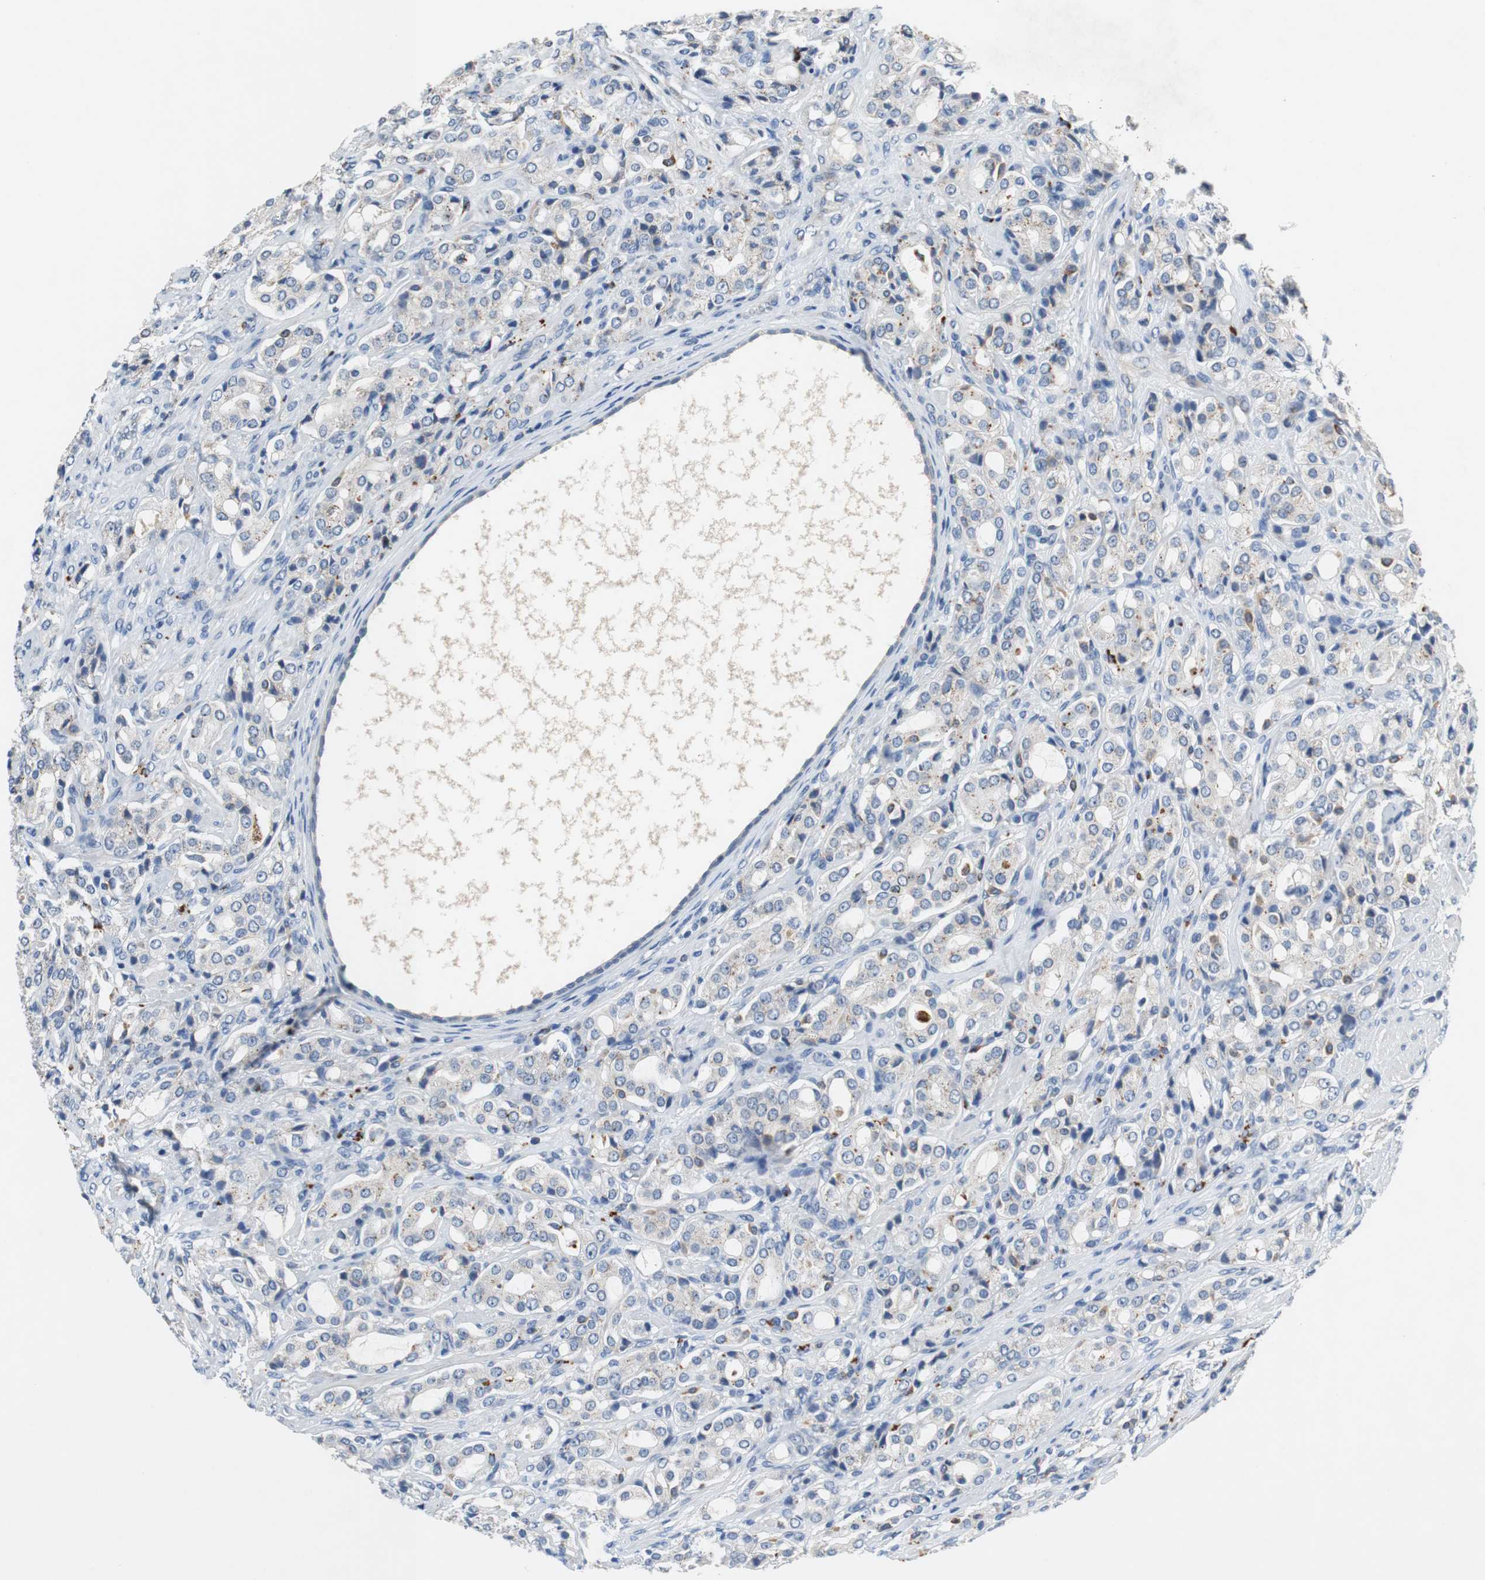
{"staining": {"intensity": "weak", "quantity": "<25%", "location": "cytoplasmic/membranous"}, "tissue": "prostate cancer", "cell_type": "Tumor cells", "image_type": "cancer", "snomed": [{"axis": "morphology", "description": "Adenocarcinoma, High grade"}, {"axis": "topography", "description": "Prostate"}], "caption": "Prostate cancer (adenocarcinoma (high-grade)) stained for a protein using immunohistochemistry (IHC) reveals no expression tumor cells.", "gene": "NLGN1", "patient": {"sex": "male", "age": 72}}